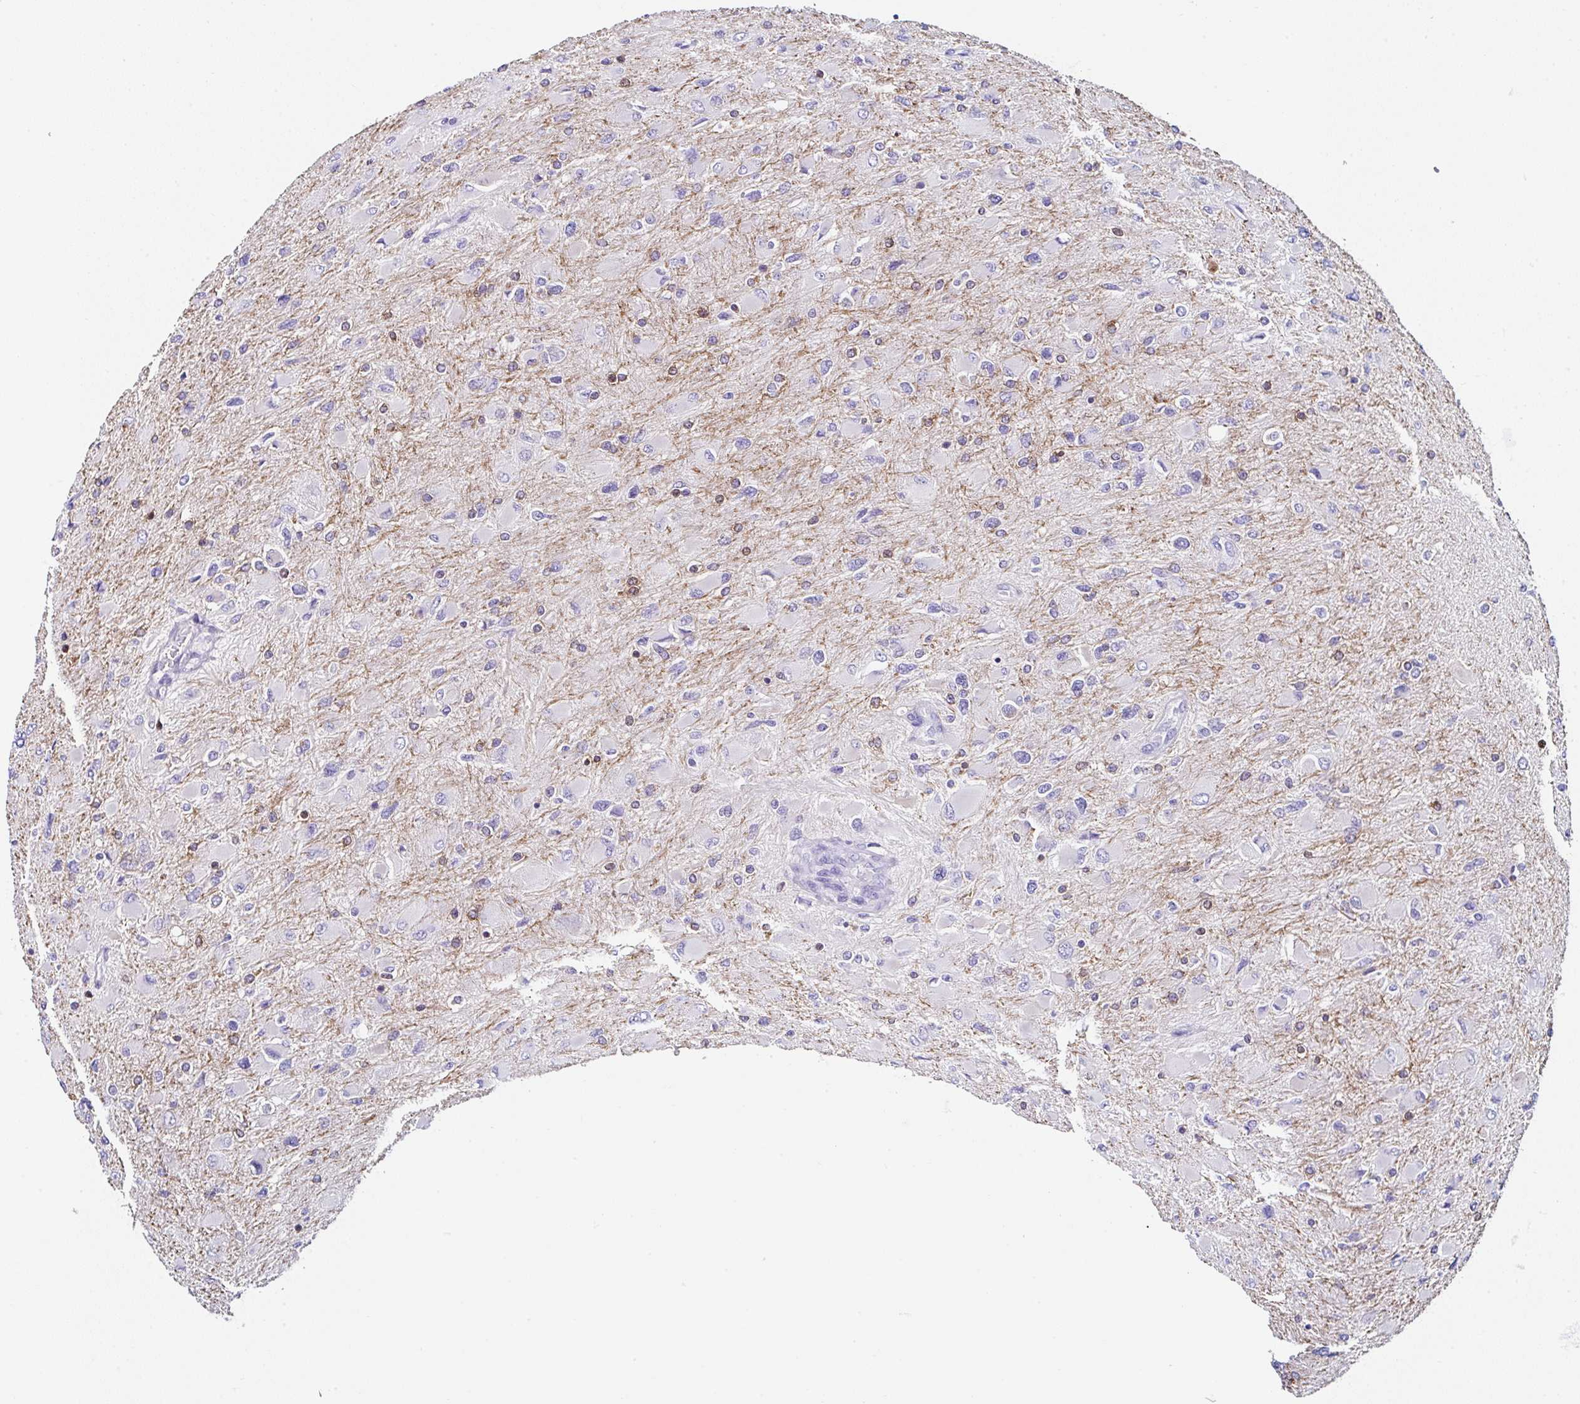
{"staining": {"intensity": "negative", "quantity": "none", "location": "none"}, "tissue": "glioma", "cell_type": "Tumor cells", "image_type": "cancer", "snomed": [{"axis": "morphology", "description": "Glioma, malignant, High grade"}, {"axis": "topography", "description": "Cerebral cortex"}], "caption": "An IHC image of glioma is shown. There is no staining in tumor cells of glioma.", "gene": "UGT3A1", "patient": {"sex": "female", "age": 36}}